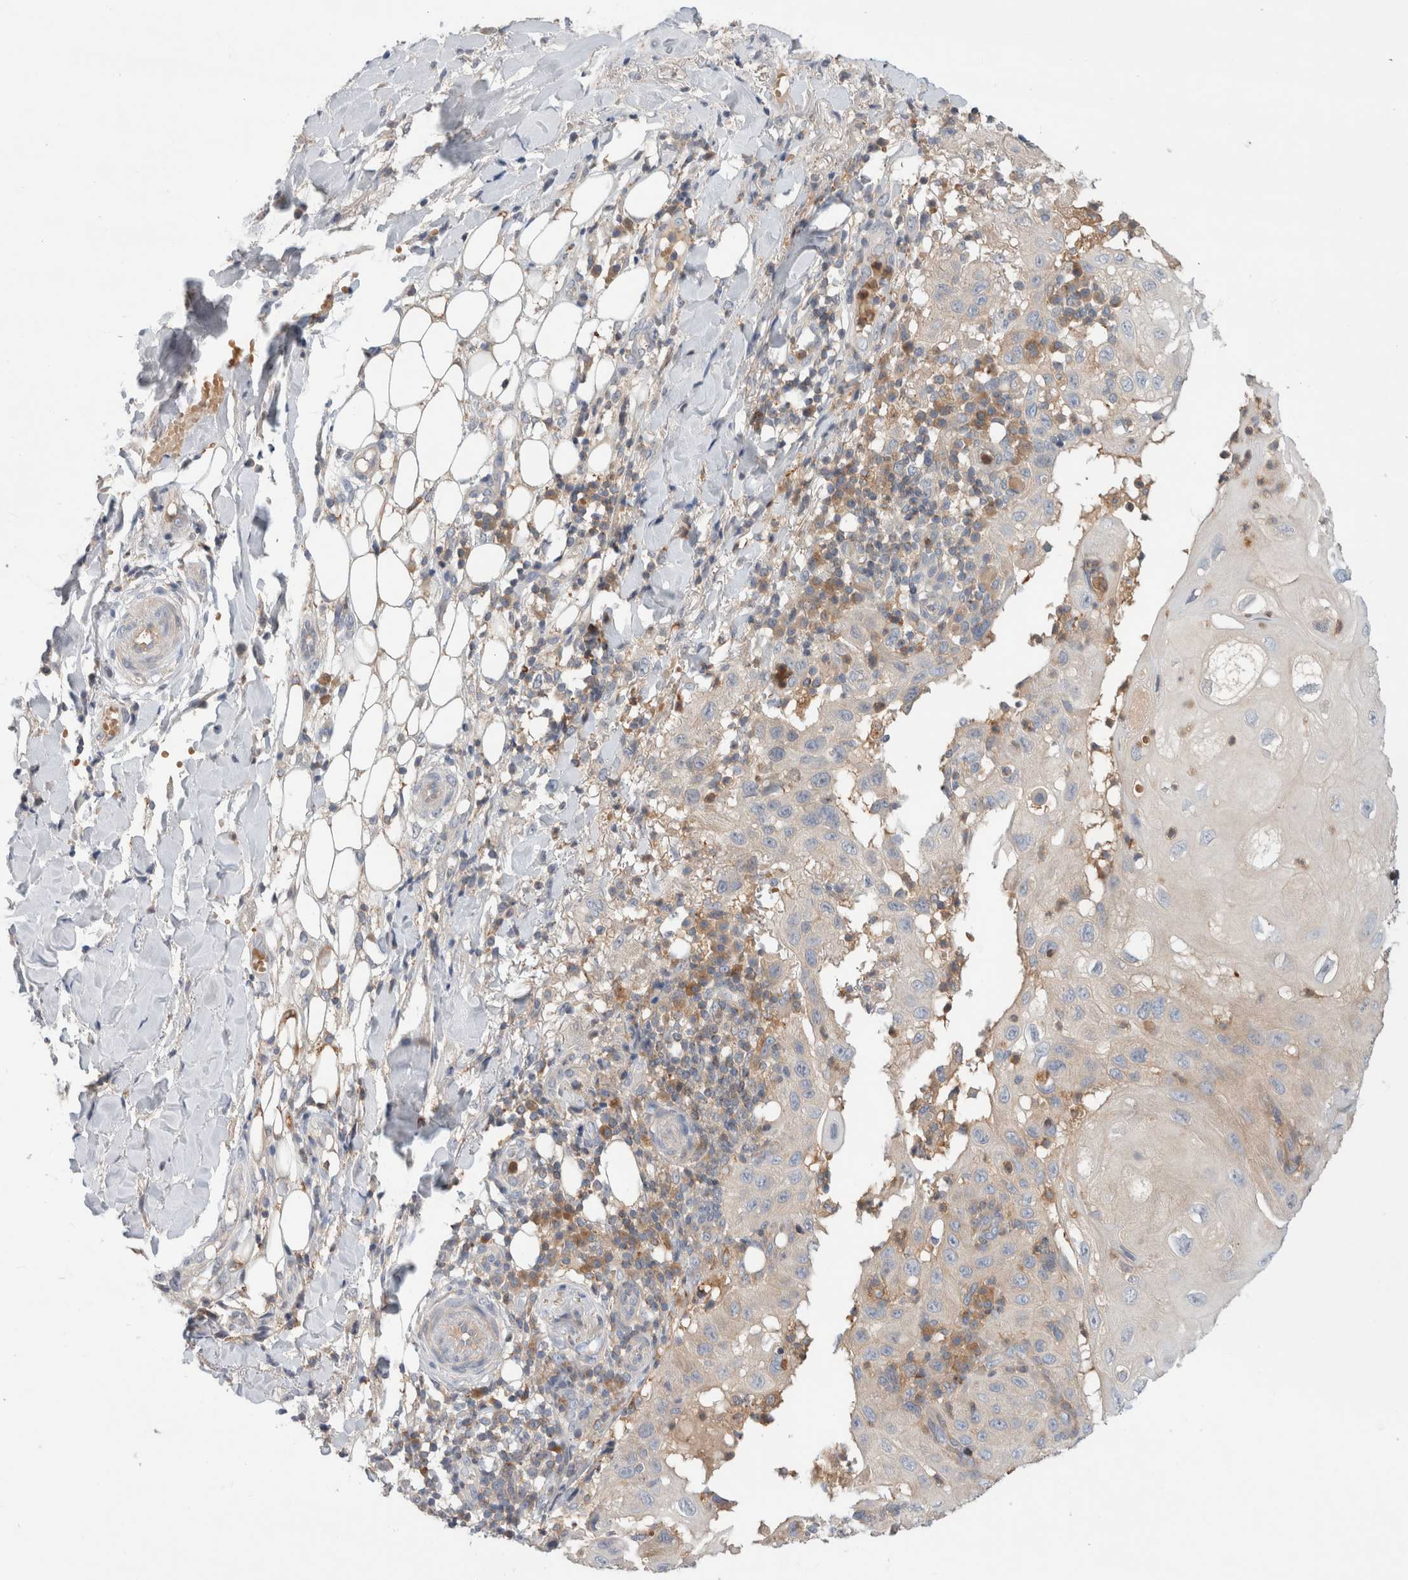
{"staining": {"intensity": "negative", "quantity": "none", "location": "none"}, "tissue": "skin cancer", "cell_type": "Tumor cells", "image_type": "cancer", "snomed": [{"axis": "morphology", "description": "Normal tissue, NOS"}, {"axis": "morphology", "description": "Squamous cell carcinoma, NOS"}, {"axis": "topography", "description": "Skin"}], "caption": "Human skin cancer (squamous cell carcinoma) stained for a protein using immunohistochemistry exhibits no expression in tumor cells.", "gene": "KLHL14", "patient": {"sex": "female", "age": 96}}